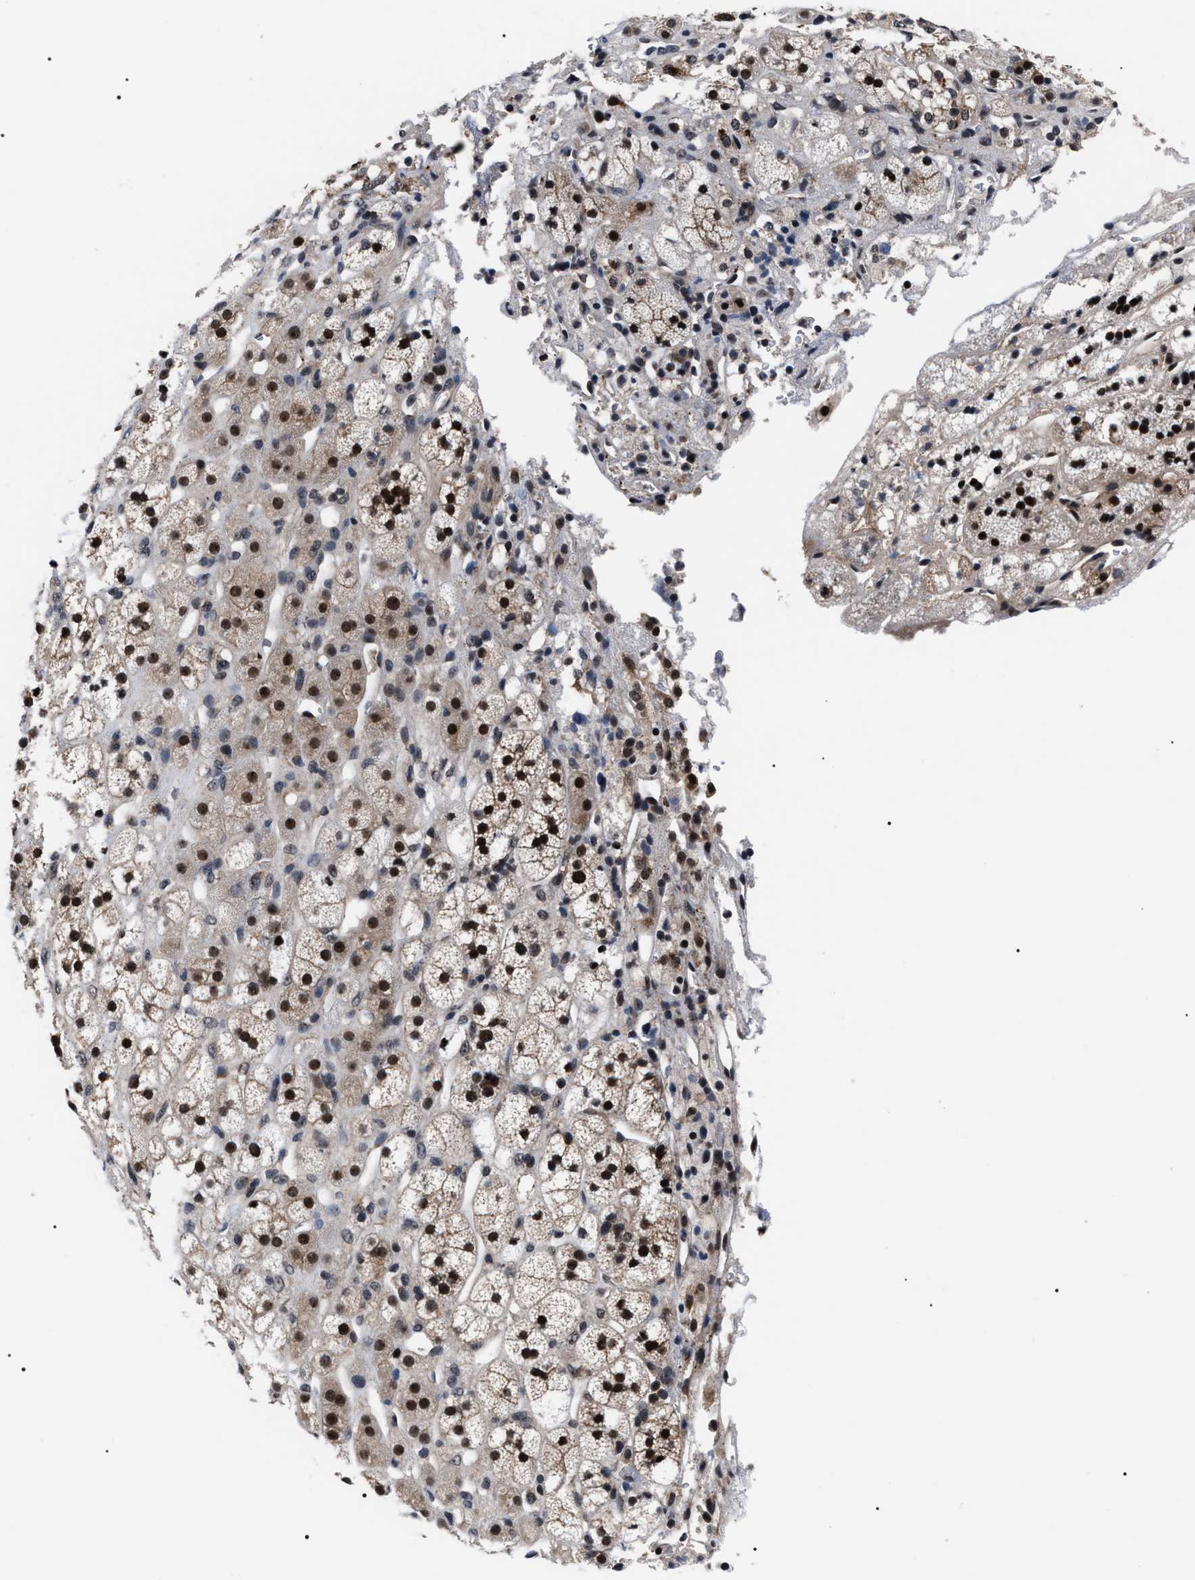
{"staining": {"intensity": "strong", "quantity": ">75%", "location": "cytoplasmic/membranous,nuclear"}, "tissue": "adrenal gland", "cell_type": "Glandular cells", "image_type": "normal", "snomed": [{"axis": "morphology", "description": "Normal tissue, NOS"}, {"axis": "topography", "description": "Adrenal gland"}], "caption": "Adrenal gland stained with DAB (3,3'-diaminobenzidine) IHC shows high levels of strong cytoplasmic/membranous,nuclear positivity in about >75% of glandular cells.", "gene": "CSNK2A1", "patient": {"sex": "male", "age": 56}}